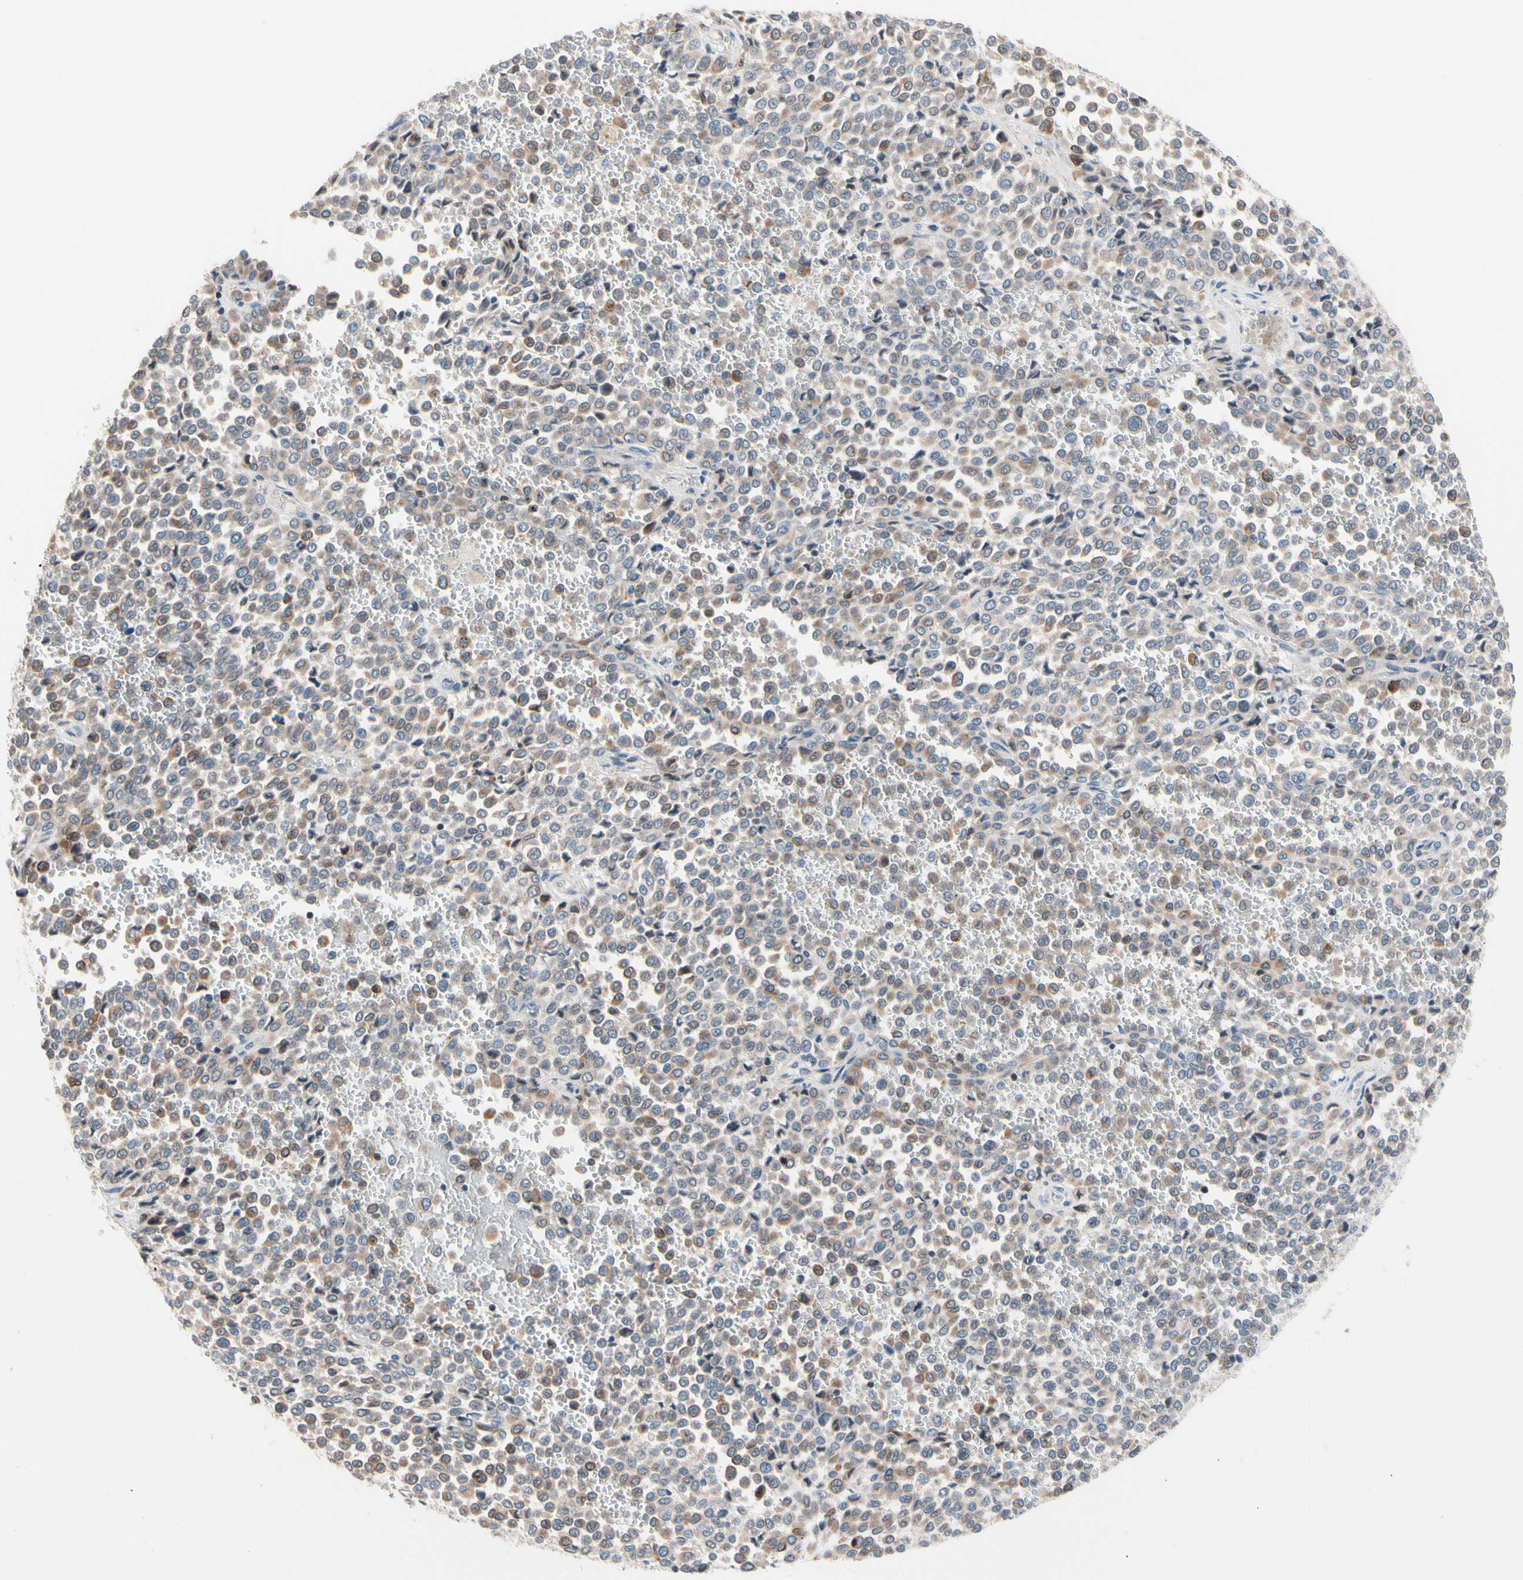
{"staining": {"intensity": "negative", "quantity": "none", "location": "none"}, "tissue": "melanoma", "cell_type": "Tumor cells", "image_type": "cancer", "snomed": [{"axis": "morphology", "description": "Malignant melanoma, Metastatic site"}, {"axis": "topography", "description": "Pancreas"}], "caption": "Photomicrograph shows no protein staining in tumor cells of malignant melanoma (metastatic site) tissue.", "gene": "MAP3K3", "patient": {"sex": "female", "age": 30}}